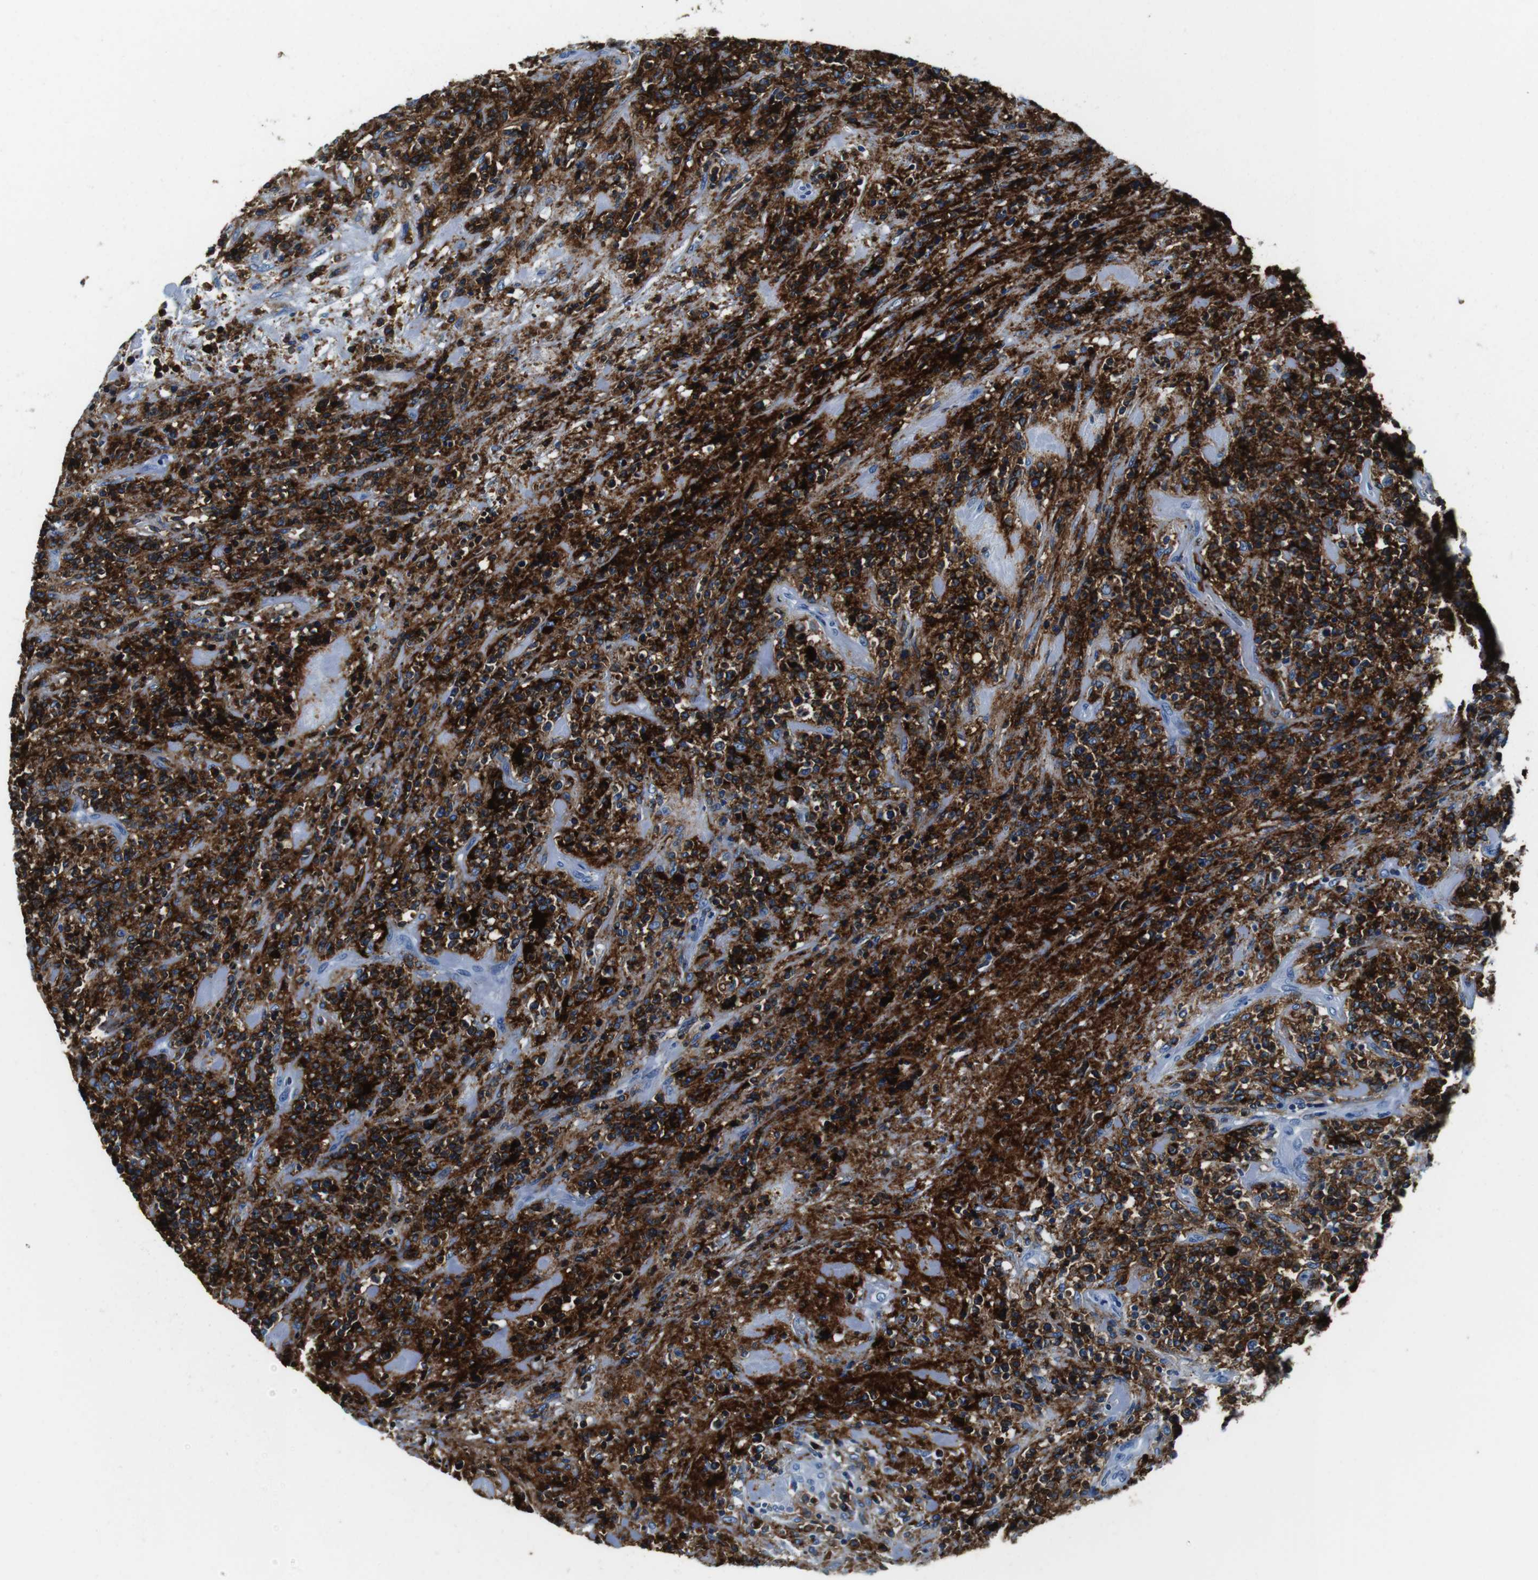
{"staining": {"intensity": "strong", "quantity": ">75%", "location": "cytoplasmic/membranous"}, "tissue": "lymphoma", "cell_type": "Tumor cells", "image_type": "cancer", "snomed": [{"axis": "morphology", "description": "Malignant lymphoma, non-Hodgkin's type, High grade"}, {"axis": "topography", "description": "Soft tissue"}], "caption": "Protein expression analysis of high-grade malignant lymphoma, non-Hodgkin's type reveals strong cytoplasmic/membranous expression in approximately >75% of tumor cells. The protein of interest is stained brown, and the nuclei are stained in blue (DAB IHC with brightfield microscopy, high magnification).", "gene": "HLA-DRB1", "patient": {"sex": "male", "age": 18}}